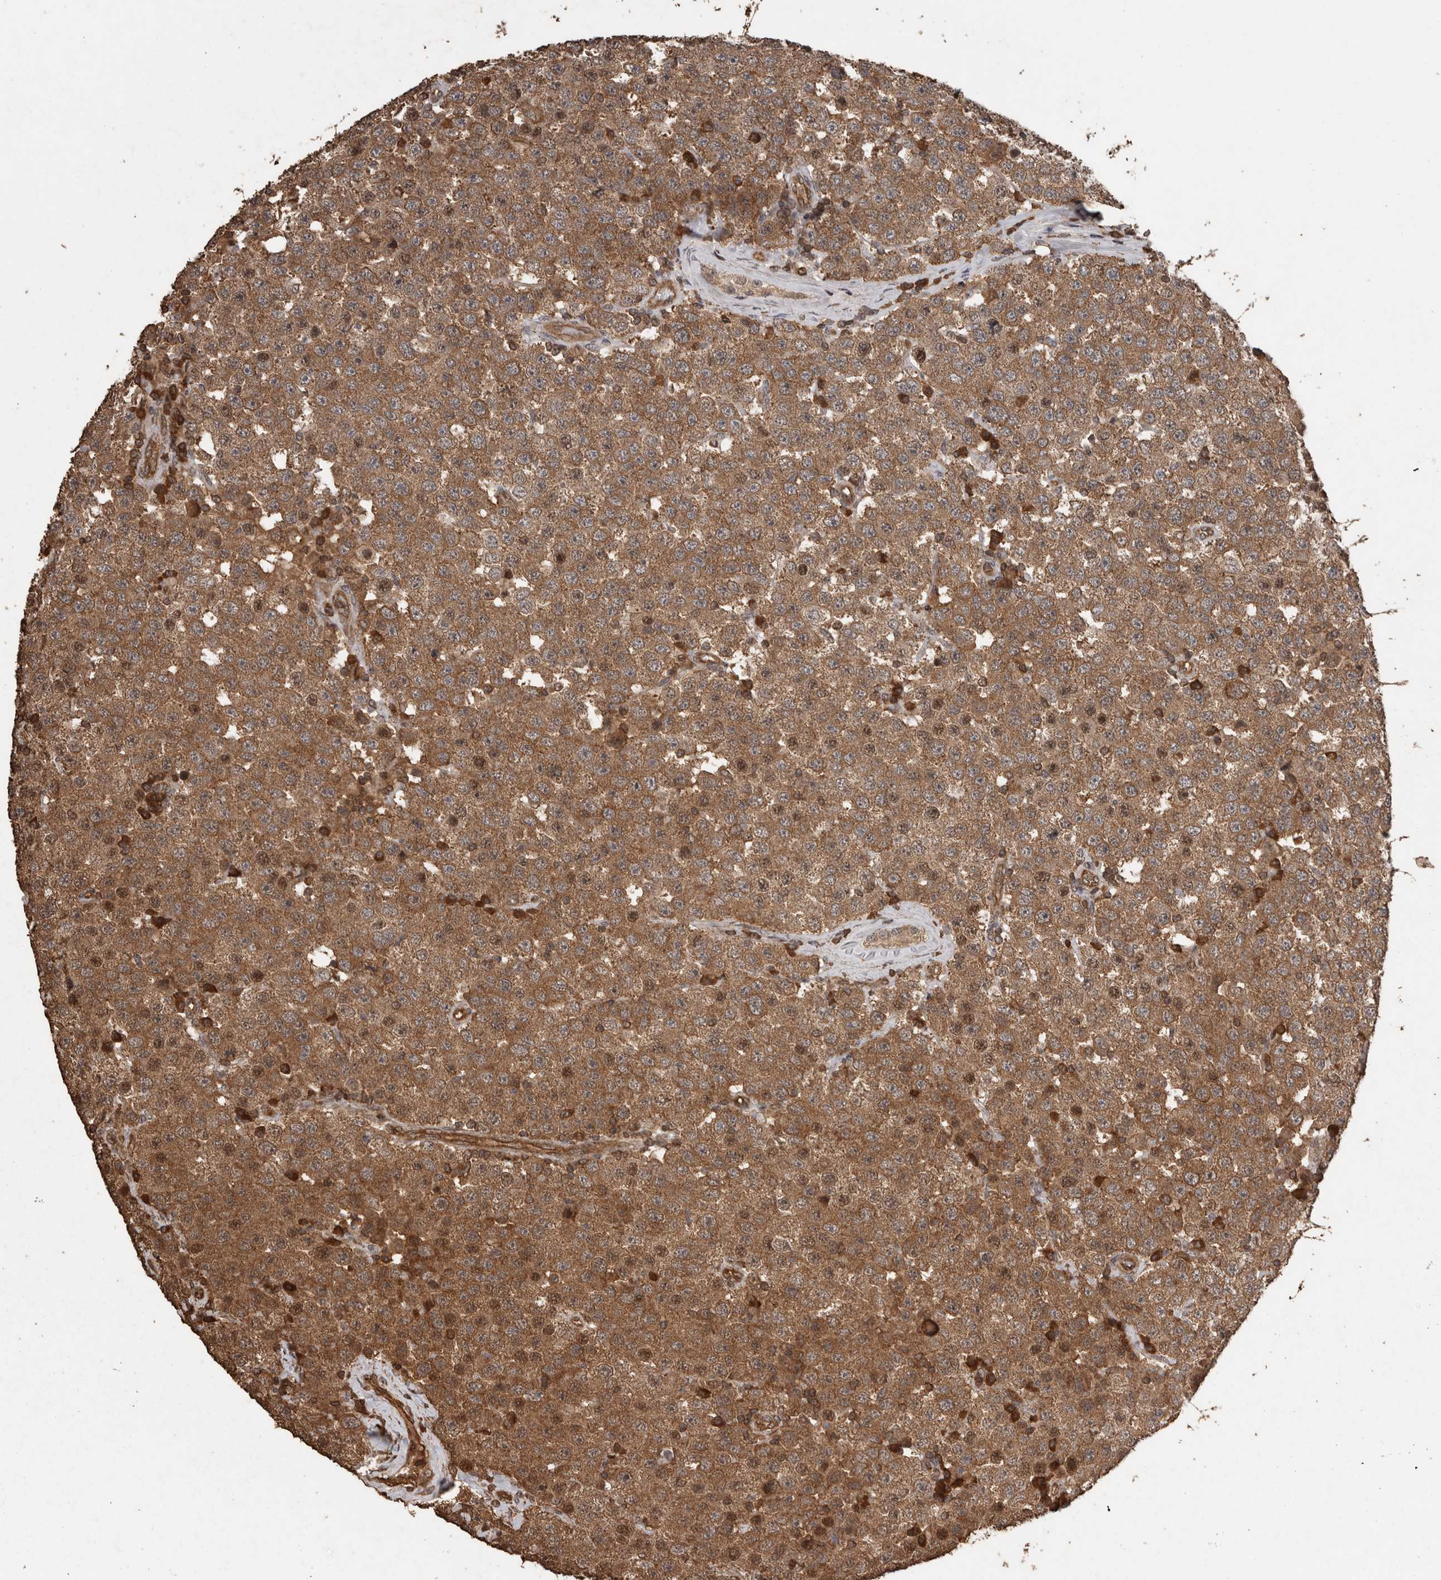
{"staining": {"intensity": "moderate", "quantity": ">75%", "location": "cytoplasmic/membranous"}, "tissue": "testis cancer", "cell_type": "Tumor cells", "image_type": "cancer", "snomed": [{"axis": "morphology", "description": "Seminoma, NOS"}, {"axis": "topography", "description": "Testis"}], "caption": "A brown stain shows moderate cytoplasmic/membranous positivity of a protein in human seminoma (testis) tumor cells.", "gene": "PINK1", "patient": {"sex": "male", "age": 28}}